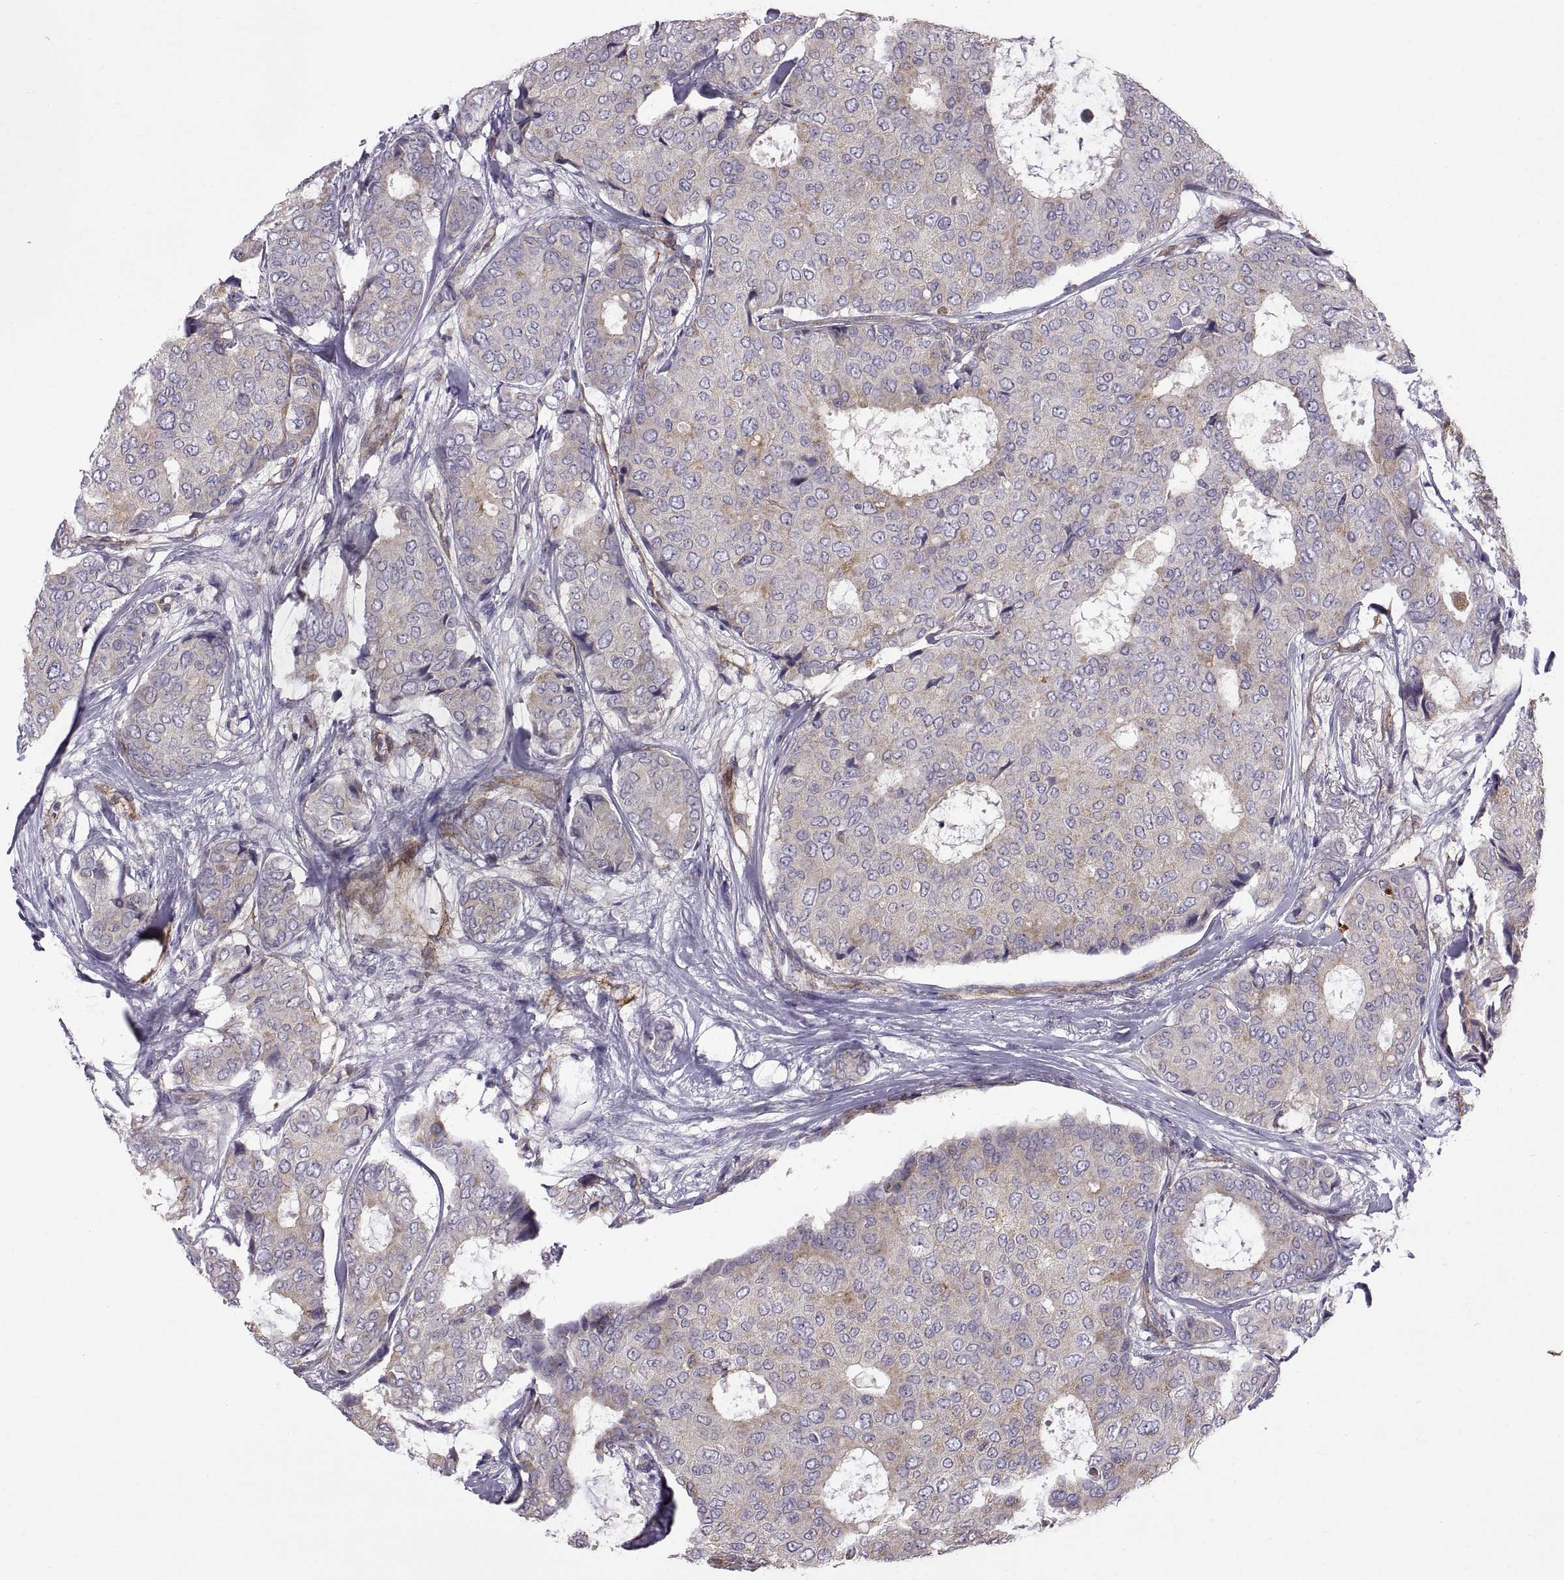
{"staining": {"intensity": "weak", "quantity": "<25%", "location": "cytoplasmic/membranous"}, "tissue": "breast cancer", "cell_type": "Tumor cells", "image_type": "cancer", "snomed": [{"axis": "morphology", "description": "Duct carcinoma"}, {"axis": "topography", "description": "Breast"}], "caption": "A micrograph of human breast cancer (infiltrating ductal carcinoma) is negative for staining in tumor cells.", "gene": "ARSL", "patient": {"sex": "female", "age": 75}}